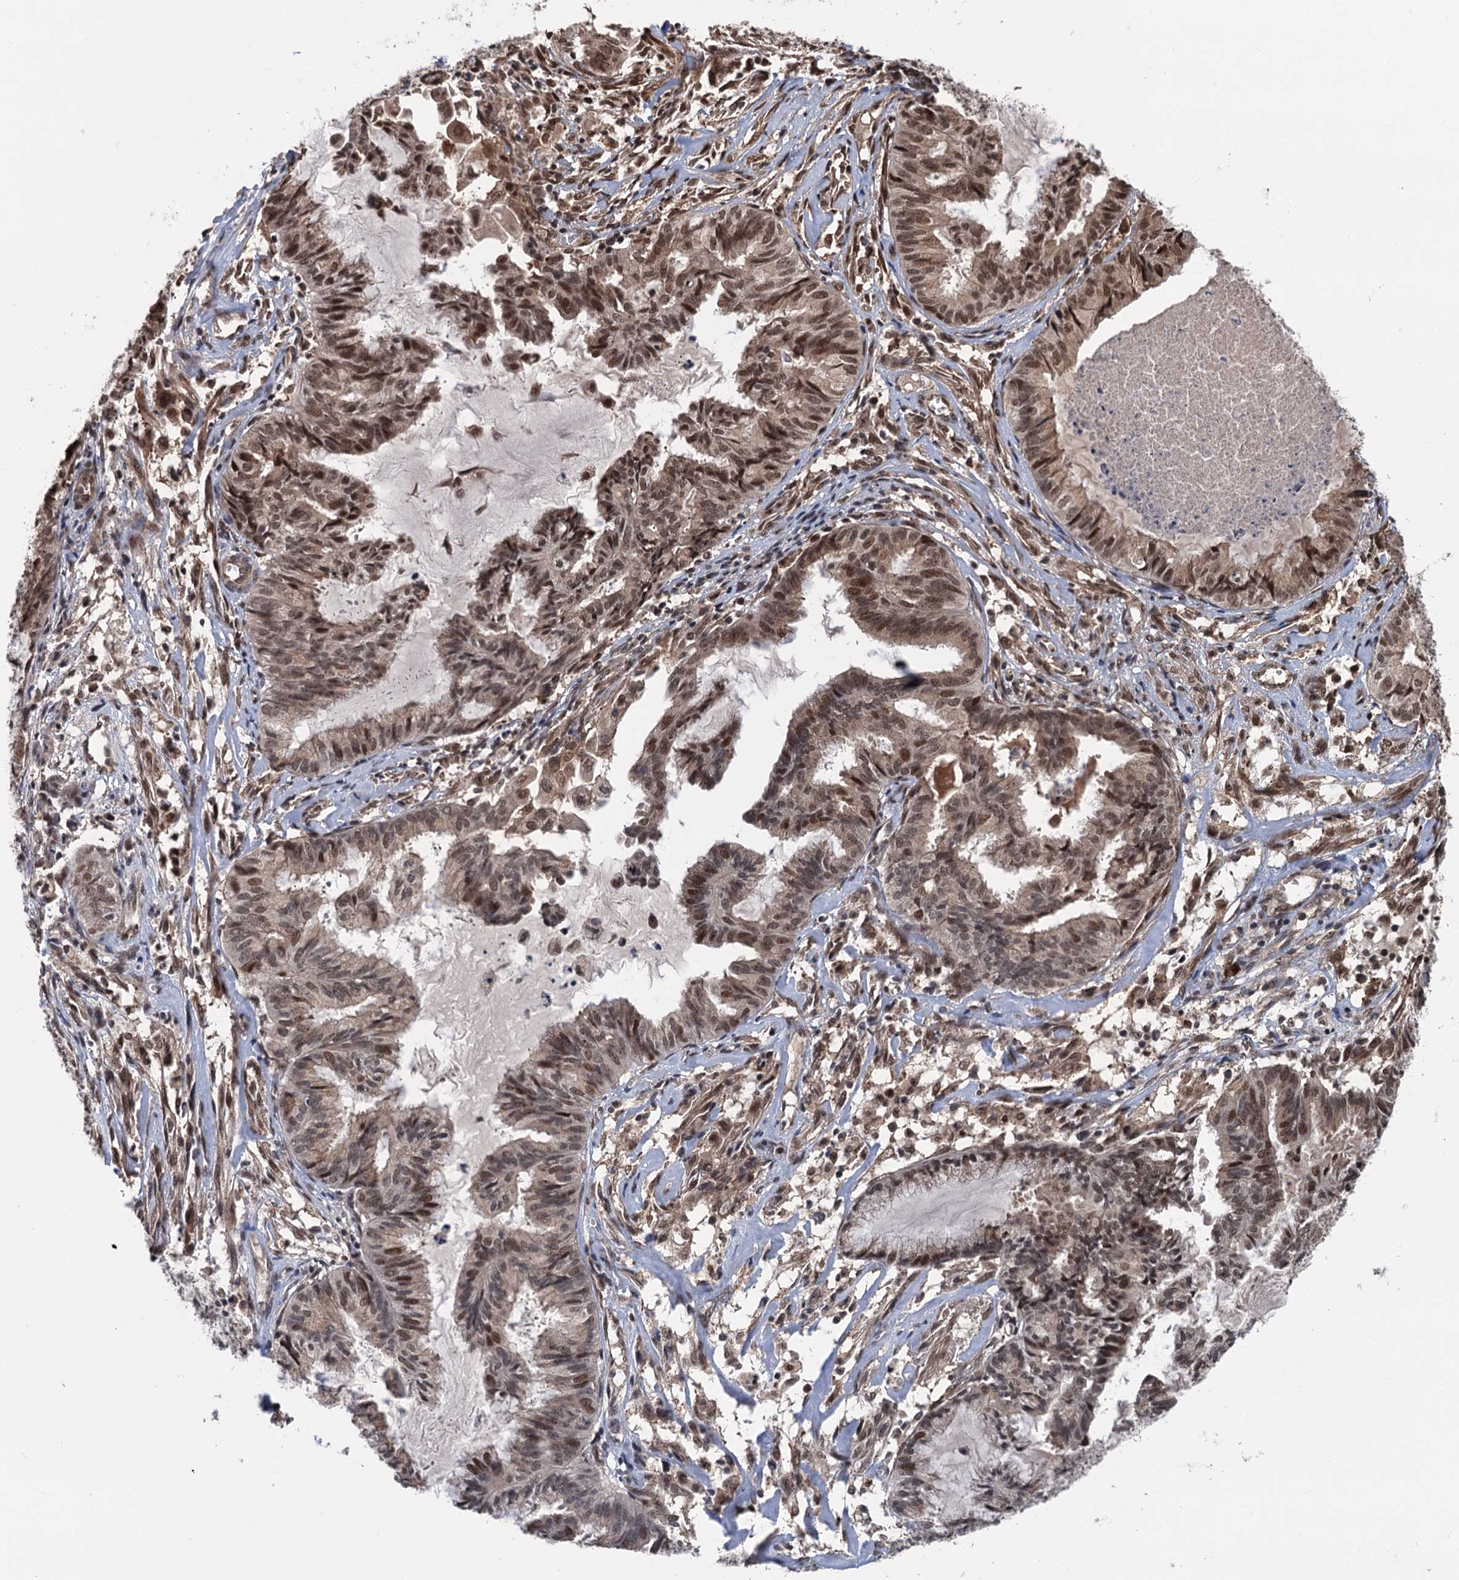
{"staining": {"intensity": "moderate", "quantity": ">75%", "location": "nuclear"}, "tissue": "endometrial cancer", "cell_type": "Tumor cells", "image_type": "cancer", "snomed": [{"axis": "morphology", "description": "Adenocarcinoma, NOS"}, {"axis": "topography", "description": "Endometrium"}], "caption": "Protein expression analysis of human endometrial cancer (adenocarcinoma) reveals moderate nuclear expression in about >75% of tumor cells.", "gene": "RASSF4", "patient": {"sex": "female", "age": 86}}